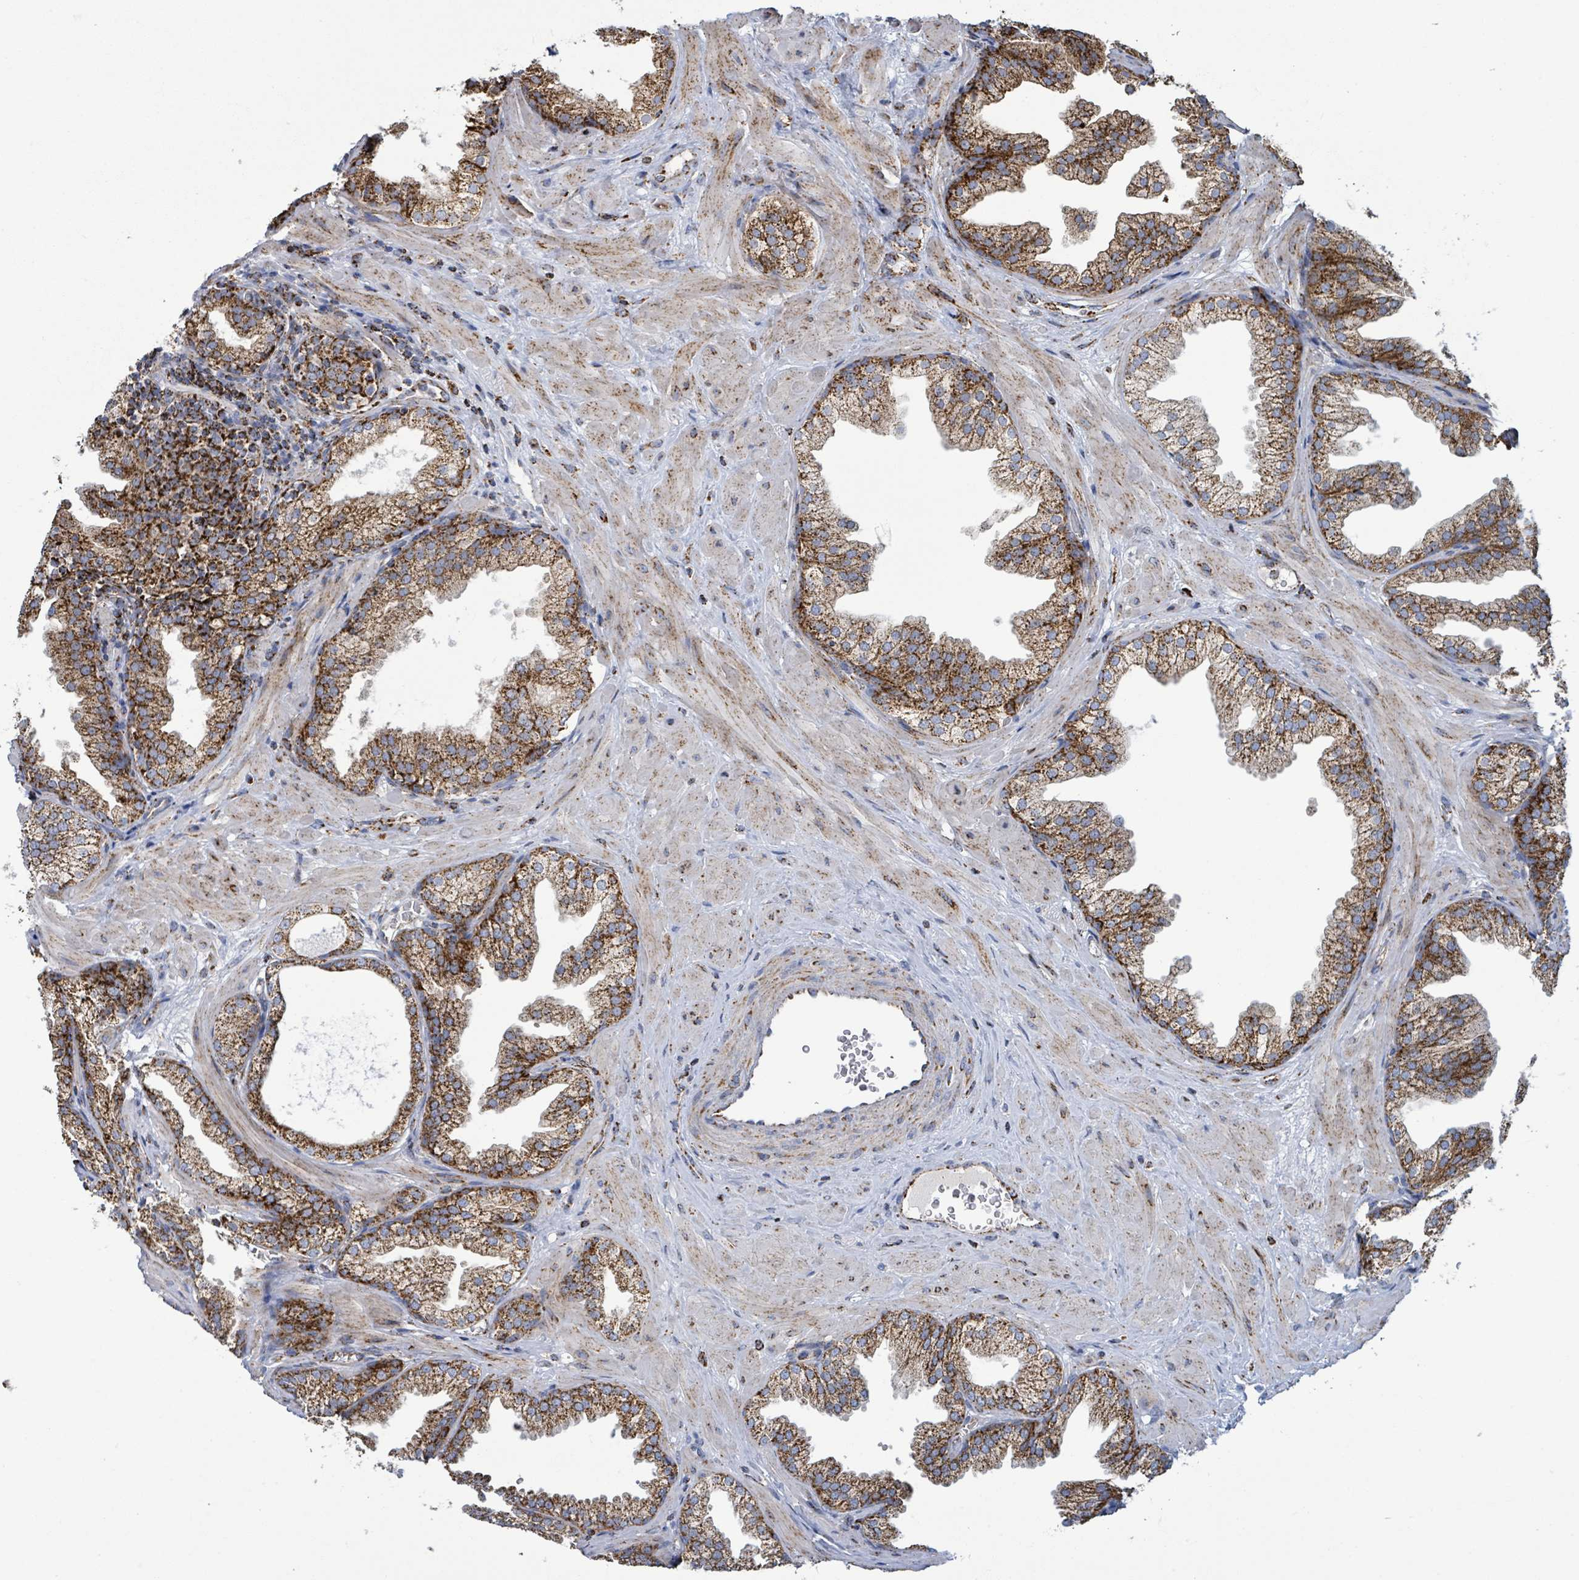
{"staining": {"intensity": "strong", "quantity": ">75%", "location": "cytoplasmic/membranous"}, "tissue": "prostate", "cell_type": "Glandular cells", "image_type": "normal", "snomed": [{"axis": "morphology", "description": "Normal tissue, NOS"}, {"axis": "topography", "description": "Prostate"}], "caption": "DAB immunohistochemical staining of normal human prostate exhibits strong cytoplasmic/membranous protein staining in about >75% of glandular cells. (DAB (3,3'-diaminobenzidine) = brown stain, brightfield microscopy at high magnification).", "gene": "SUCLG2", "patient": {"sex": "male", "age": 37}}